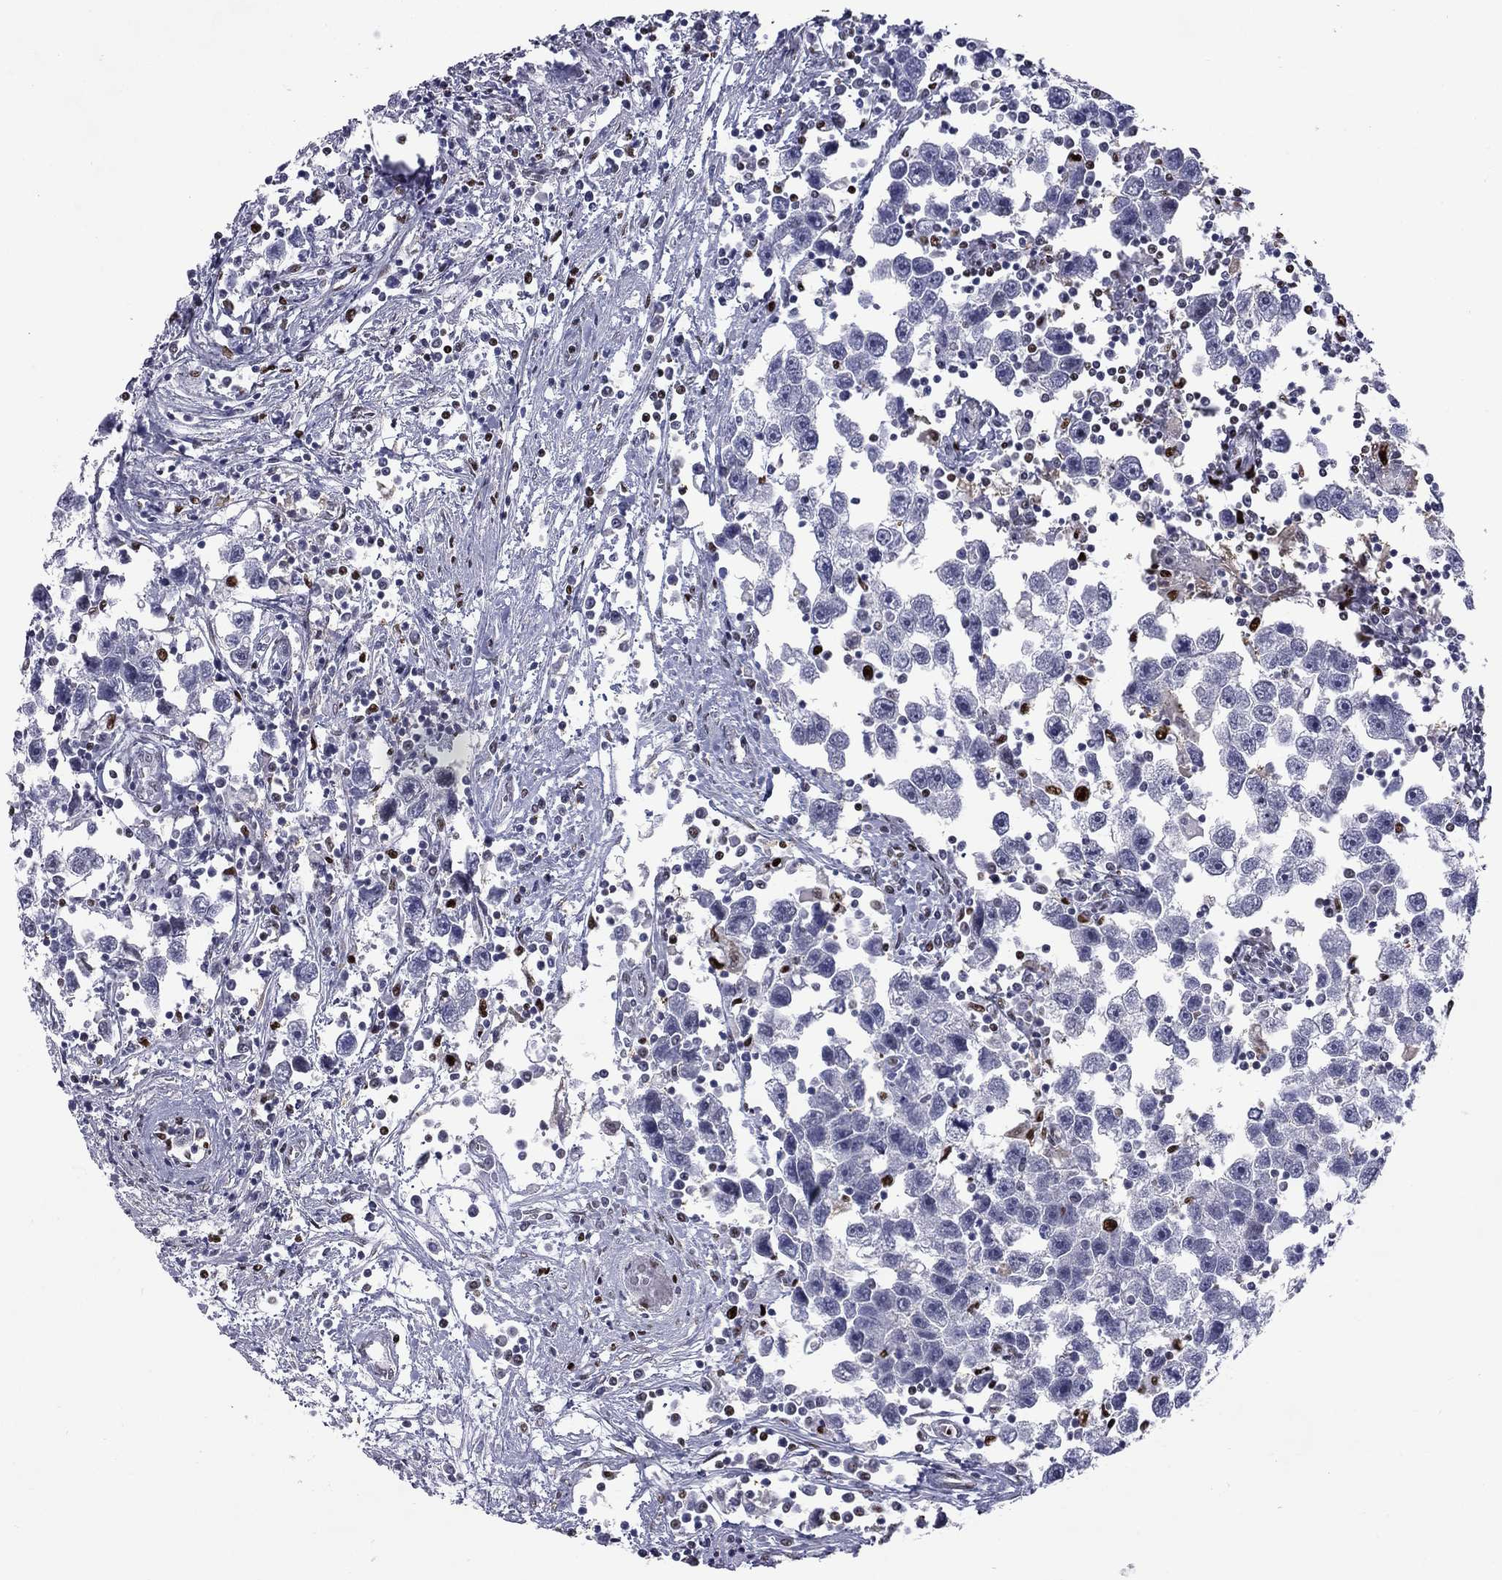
{"staining": {"intensity": "negative", "quantity": "none", "location": "none"}, "tissue": "testis cancer", "cell_type": "Tumor cells", "image_type": "cancer", "snomed": [{"axis": "morphology", "description": "Seminoma, NOS"}, {"axis": "topography", "description": "Testis"}], "caption": "Immunohistochemistry (IHC) of testis seminoma demonstrates no expression in tumor cells.", "gene": "PCGF3", "patient": {"sex": "male", "age": 30}}